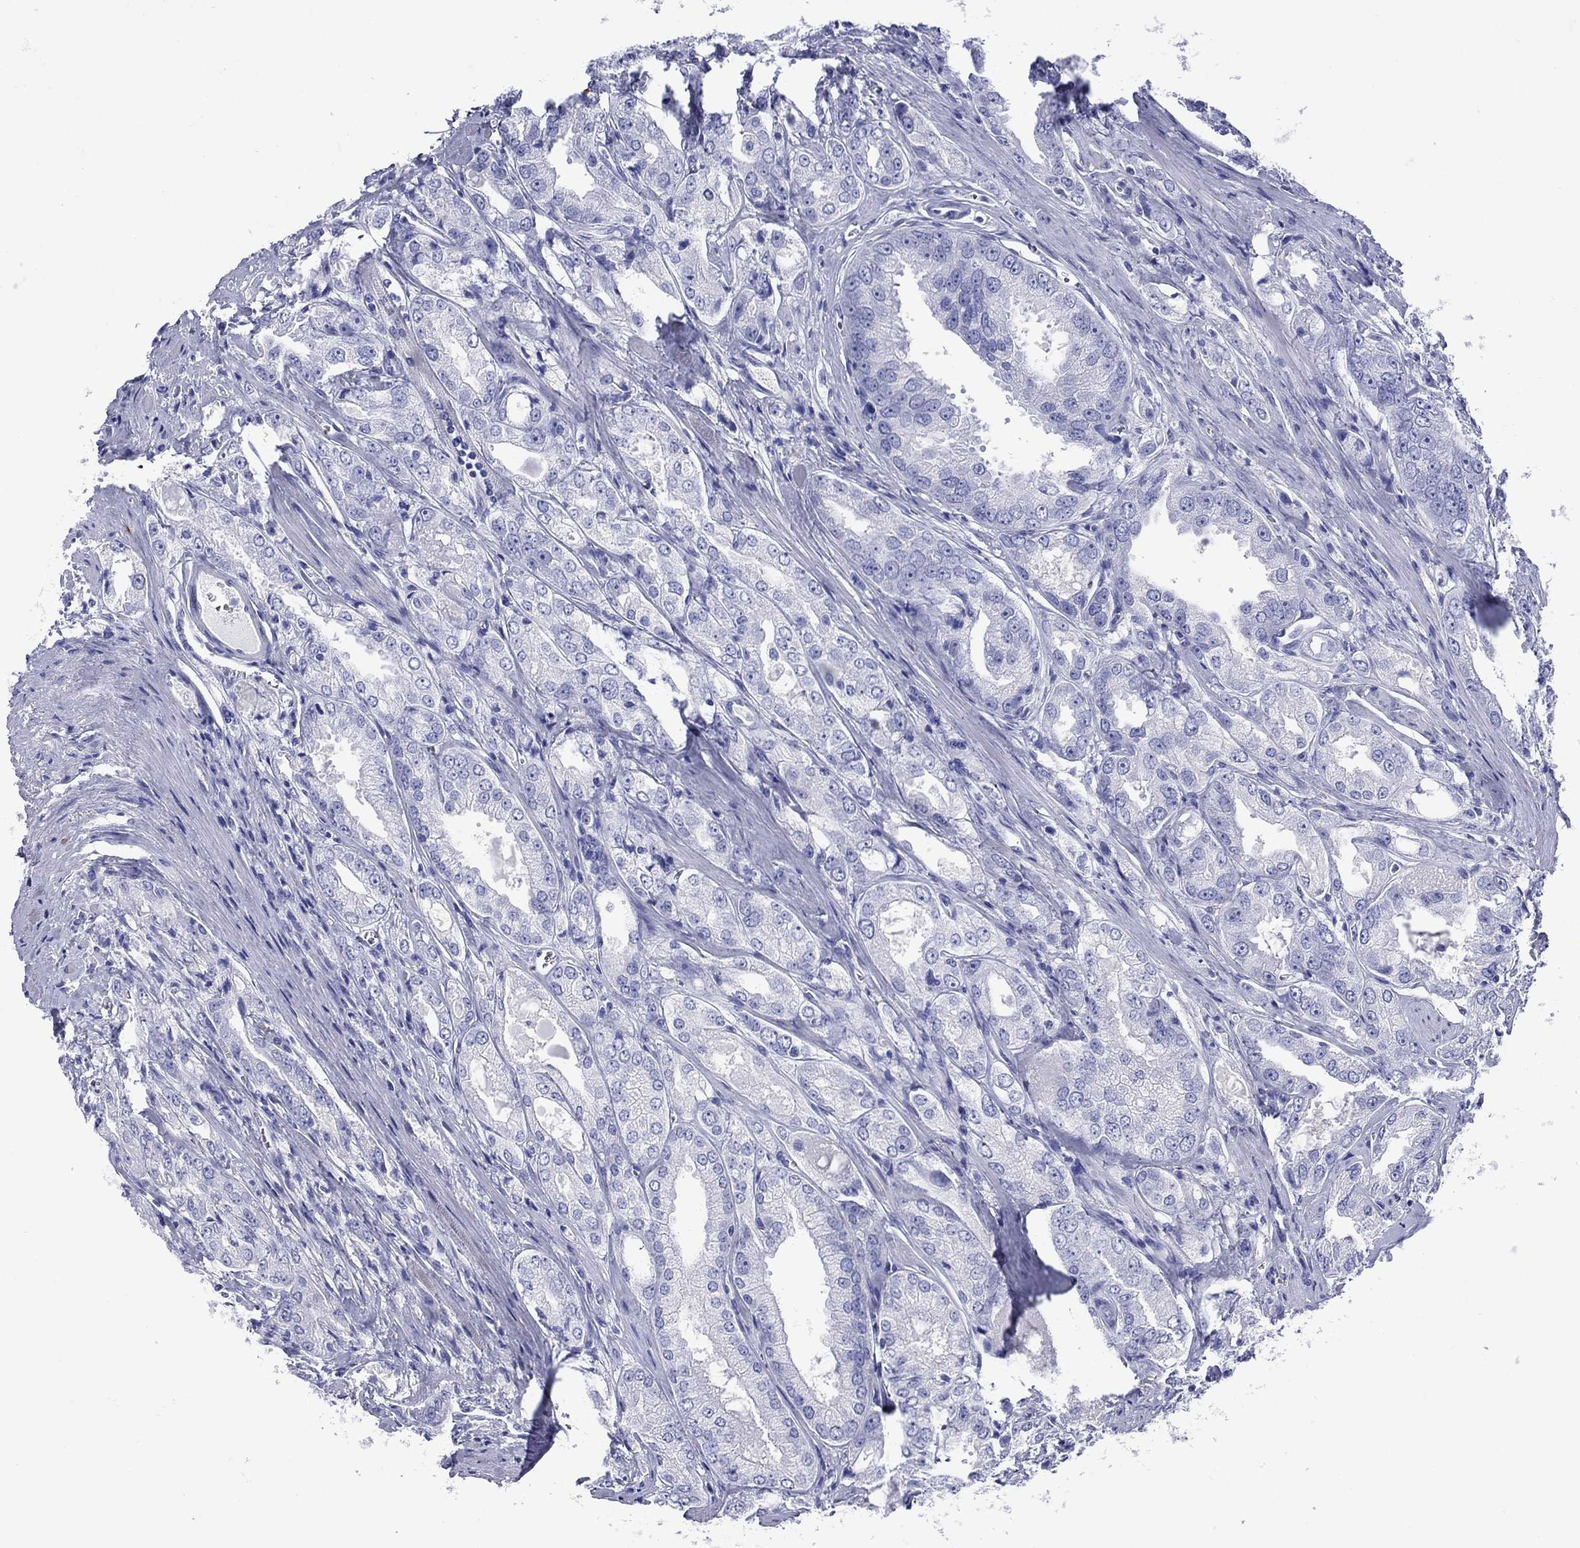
{"staining": {"intensity": "negative", "quantity": "none", "location": "none"}, "tissue": "prostate cancer", "cell_type": "Tumor cells", "image_type": "cancer", "snomed": [{"axis": "morphology", "description": "Adenocarcinoma, NOS"}, {"axis": "morphology", "description": "Adenocarcinoma, High grade"}, {"axis": "topography", "description": "Prostate"}], "caption": "Protein analysis of high-grade adenocarcinoma (prostate) demonstrates no significant expression in tumor cells. (IHC, brightfield microscopy, high magnification).", "gene": "ROM1", "patient": {"sex": "male", "age": 70}}